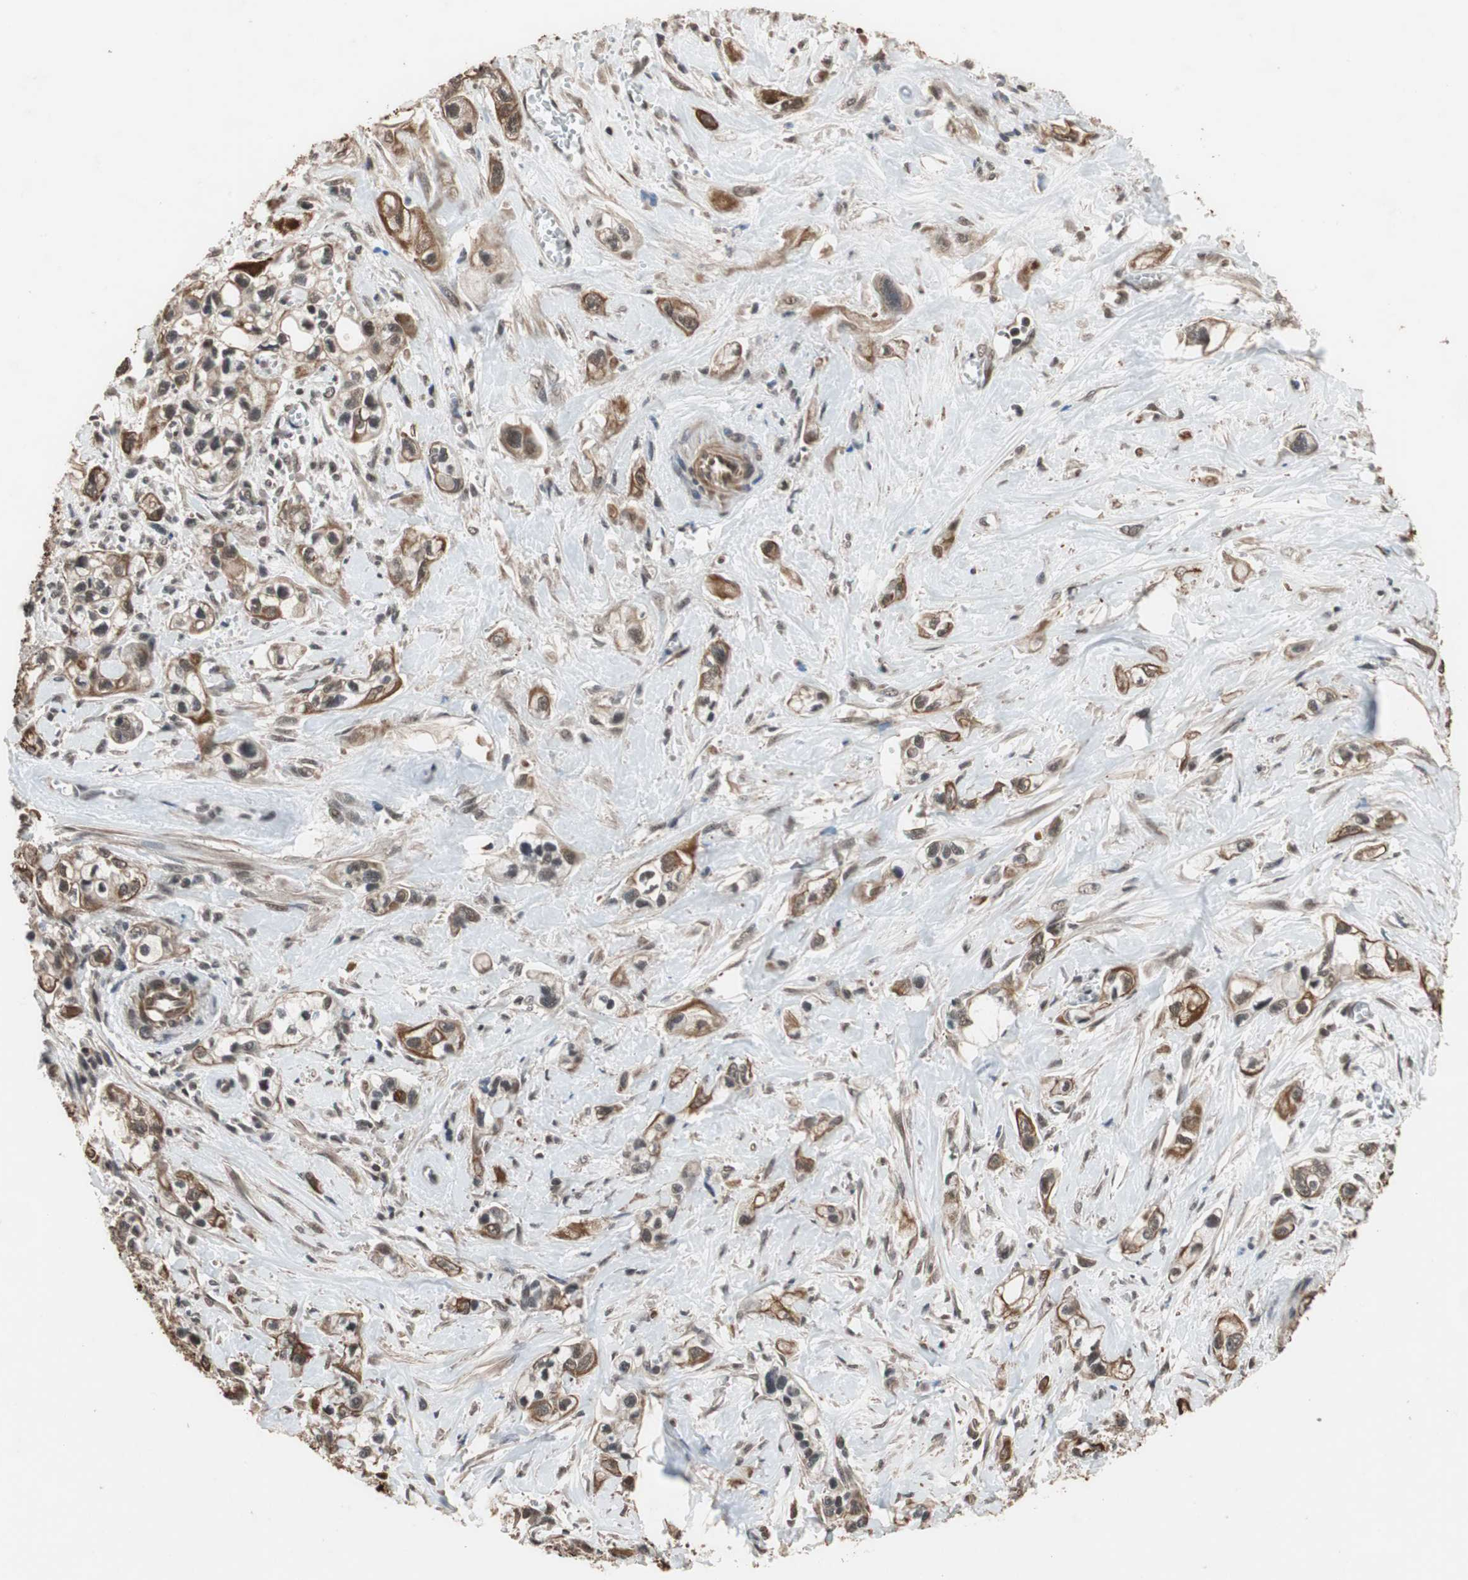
{"staining": {"intensity": "moderate", "quantity": ">75%", "location": "cytoplasmic/membranous,nuclear"}, "tissue": "pancreatic cancer", "cell_type": "Tumor cells", "image_type": "cancer", "snomed": [{"axis": "morphology", "description": "Adenocarcinoma, NOS"}, {"axis": "topography", "description": "Pancreas"}], "caption": "The histopathology image exhibits a brown stain indicating the presence of a protein in the cytoplasmic/membranous and nuclear of tumor cells in pancreatic cancer.", "gene": "CDC5L", "patient": {"sex": "male", "age": 74}}